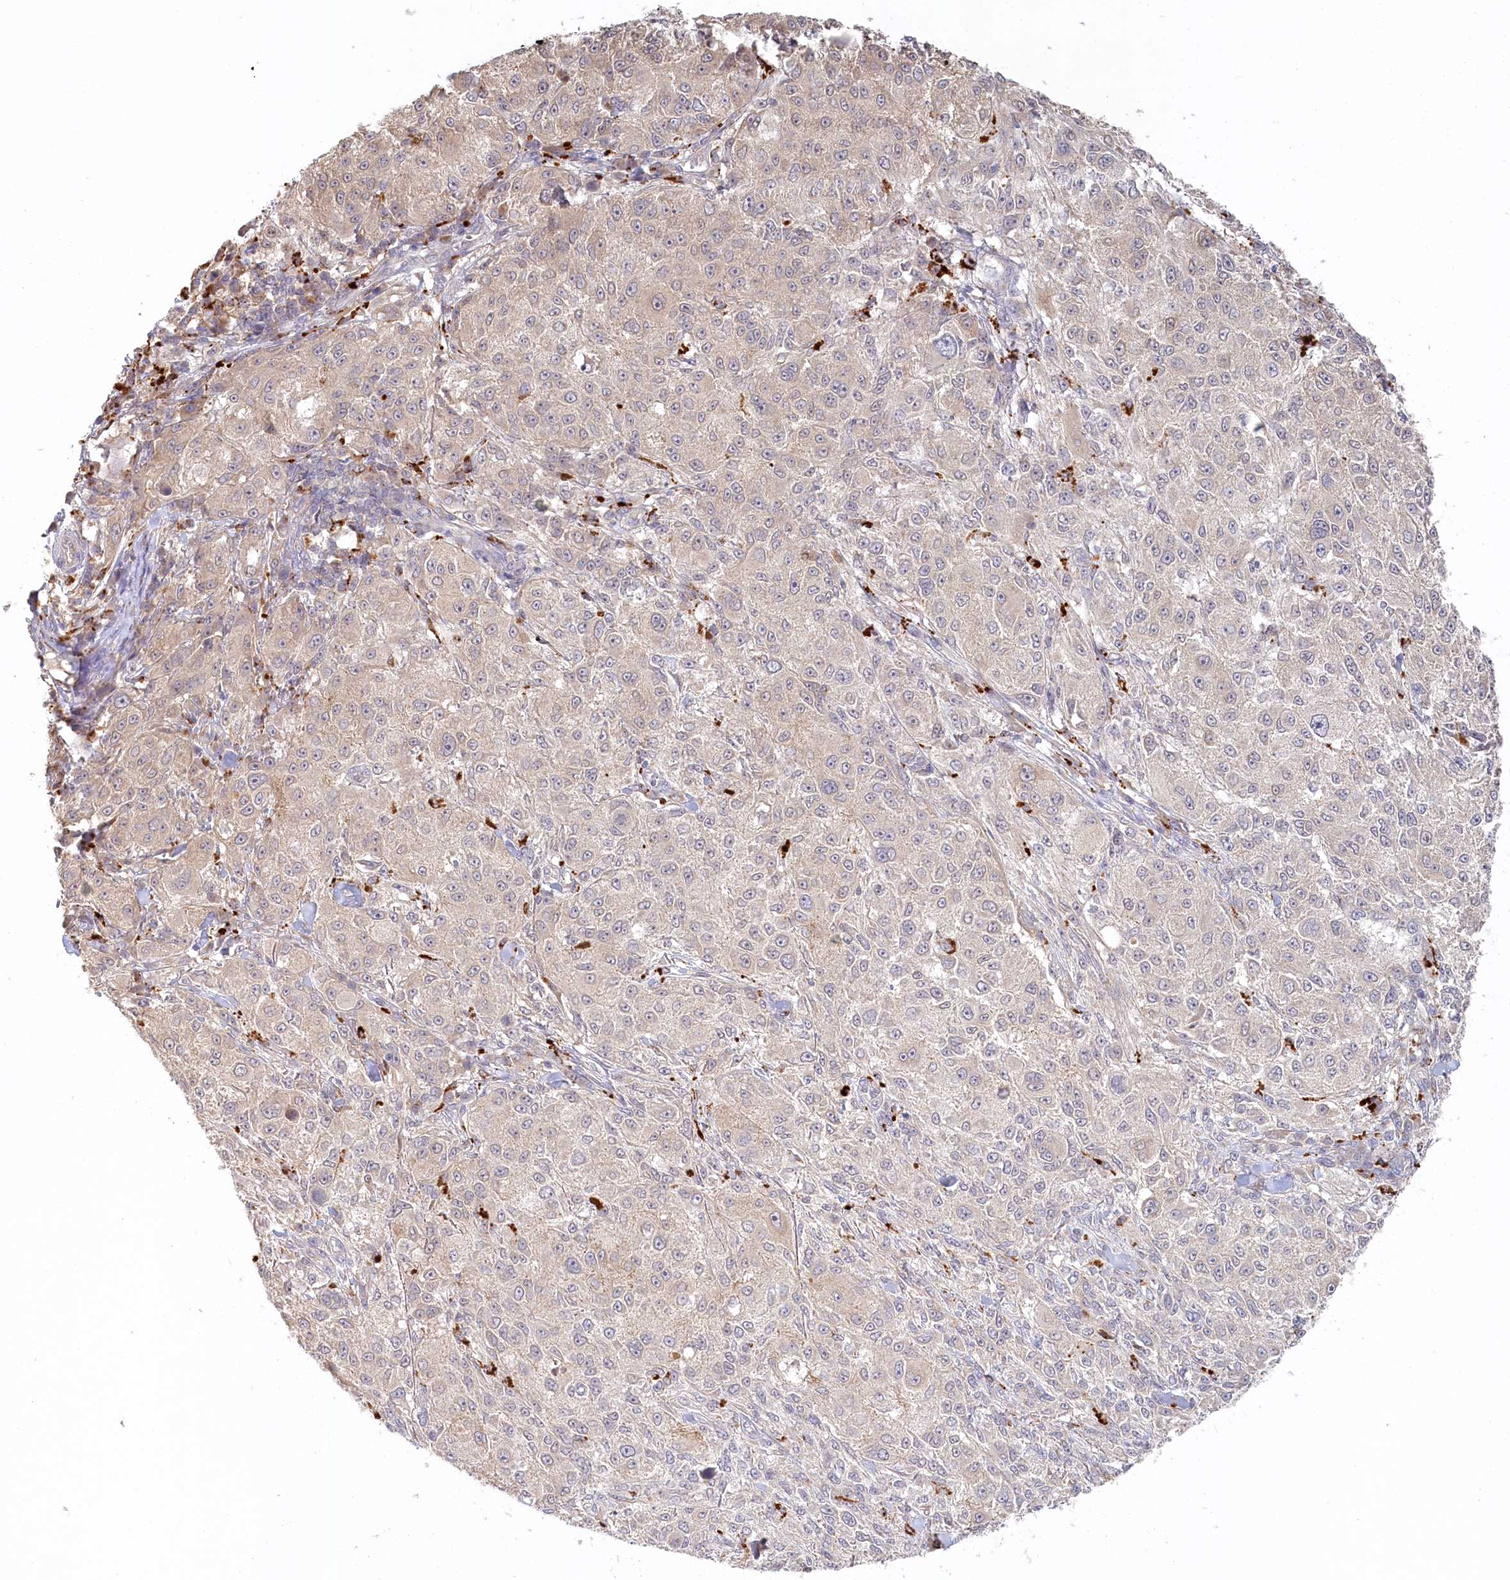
{"staining": {"intensity": "negative", "quantity": "none", "location": "none"}, "tissue": "melanoma", "cell_type": "Tumor cells", "image_type": "cancer", "snomed": [{"axis": "morphology", "description": "Necrosis, NOS"}, {"axis": "morphology", "description": "Malignant melanoma, NOS"}, {"axis": "topography", "description": "Skin"}], "caption": "The micrograph displays no significant staining in tumor cells of melanoma.", "gene": "VSIG1", "patient": {"sex": "female", "age": 87}}